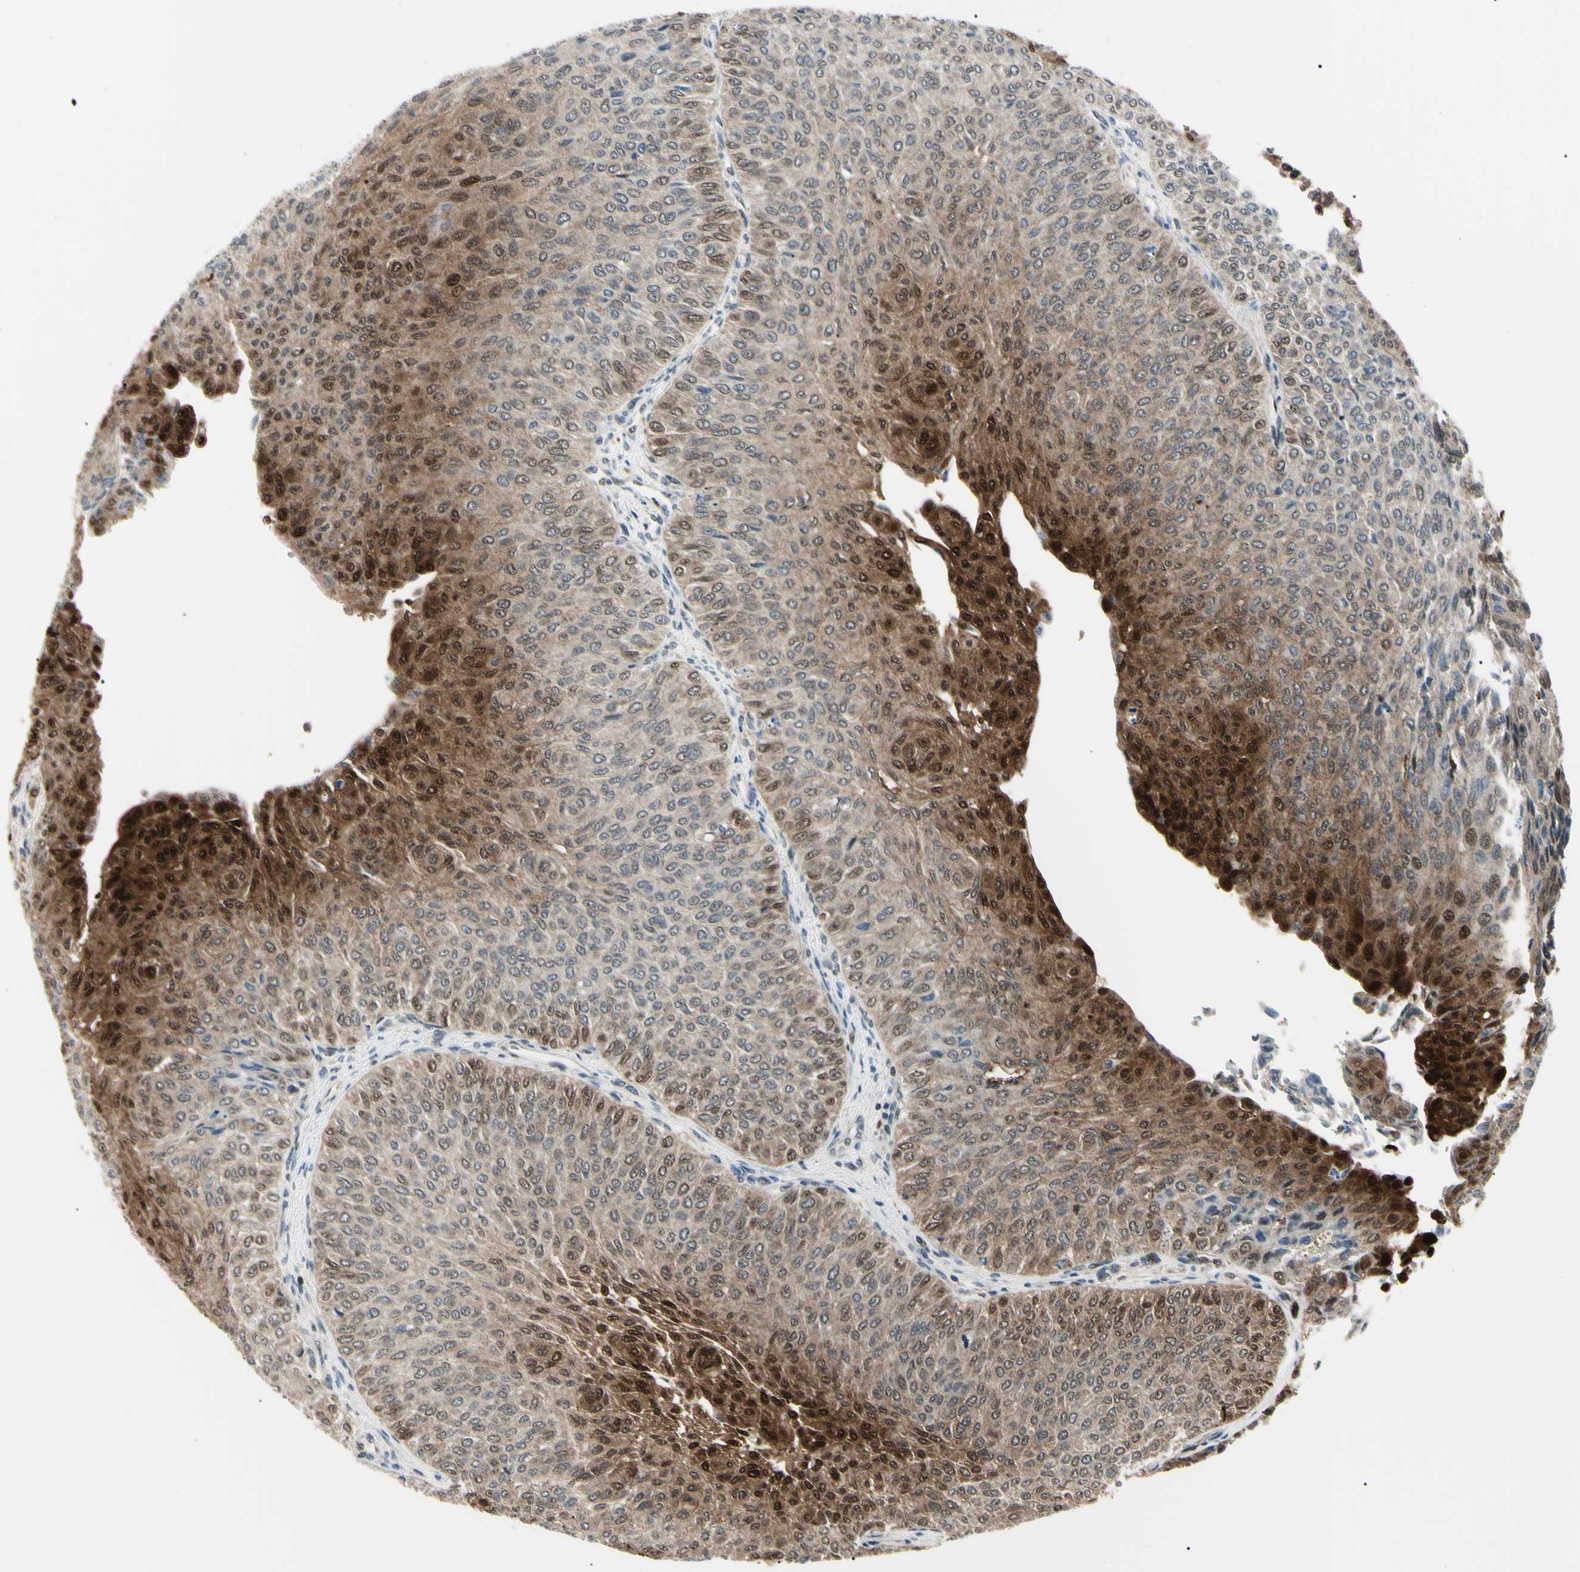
{"staining": {"intensity": "strong", "quantity": "25%-75%", "location": "cytoplasmic/membranous,nuclear"}, "tissue": "urothelial cancer", "cell_type": "Tumor cells", "image_type": "cancer", "snomed": [{"axis": "morphology", "description": "Urothelial carcinoma, Low grade"}, {"axis": "topography", "description": "Urinary bladder"}], "caption": "IHC (DAB (3,3'-diaminobenzidine)) staining of human urothelial carcinoma (low-grade) demonstrates strong cytoplasmic/membranous and nuclear protein expression in approximately 25%-75% of tumor cells. (brown staining indicates protein expression, while blue staining denotes nuclei).", "gene": "PGK1", "patient": {"sex": "male", "age": 78}}